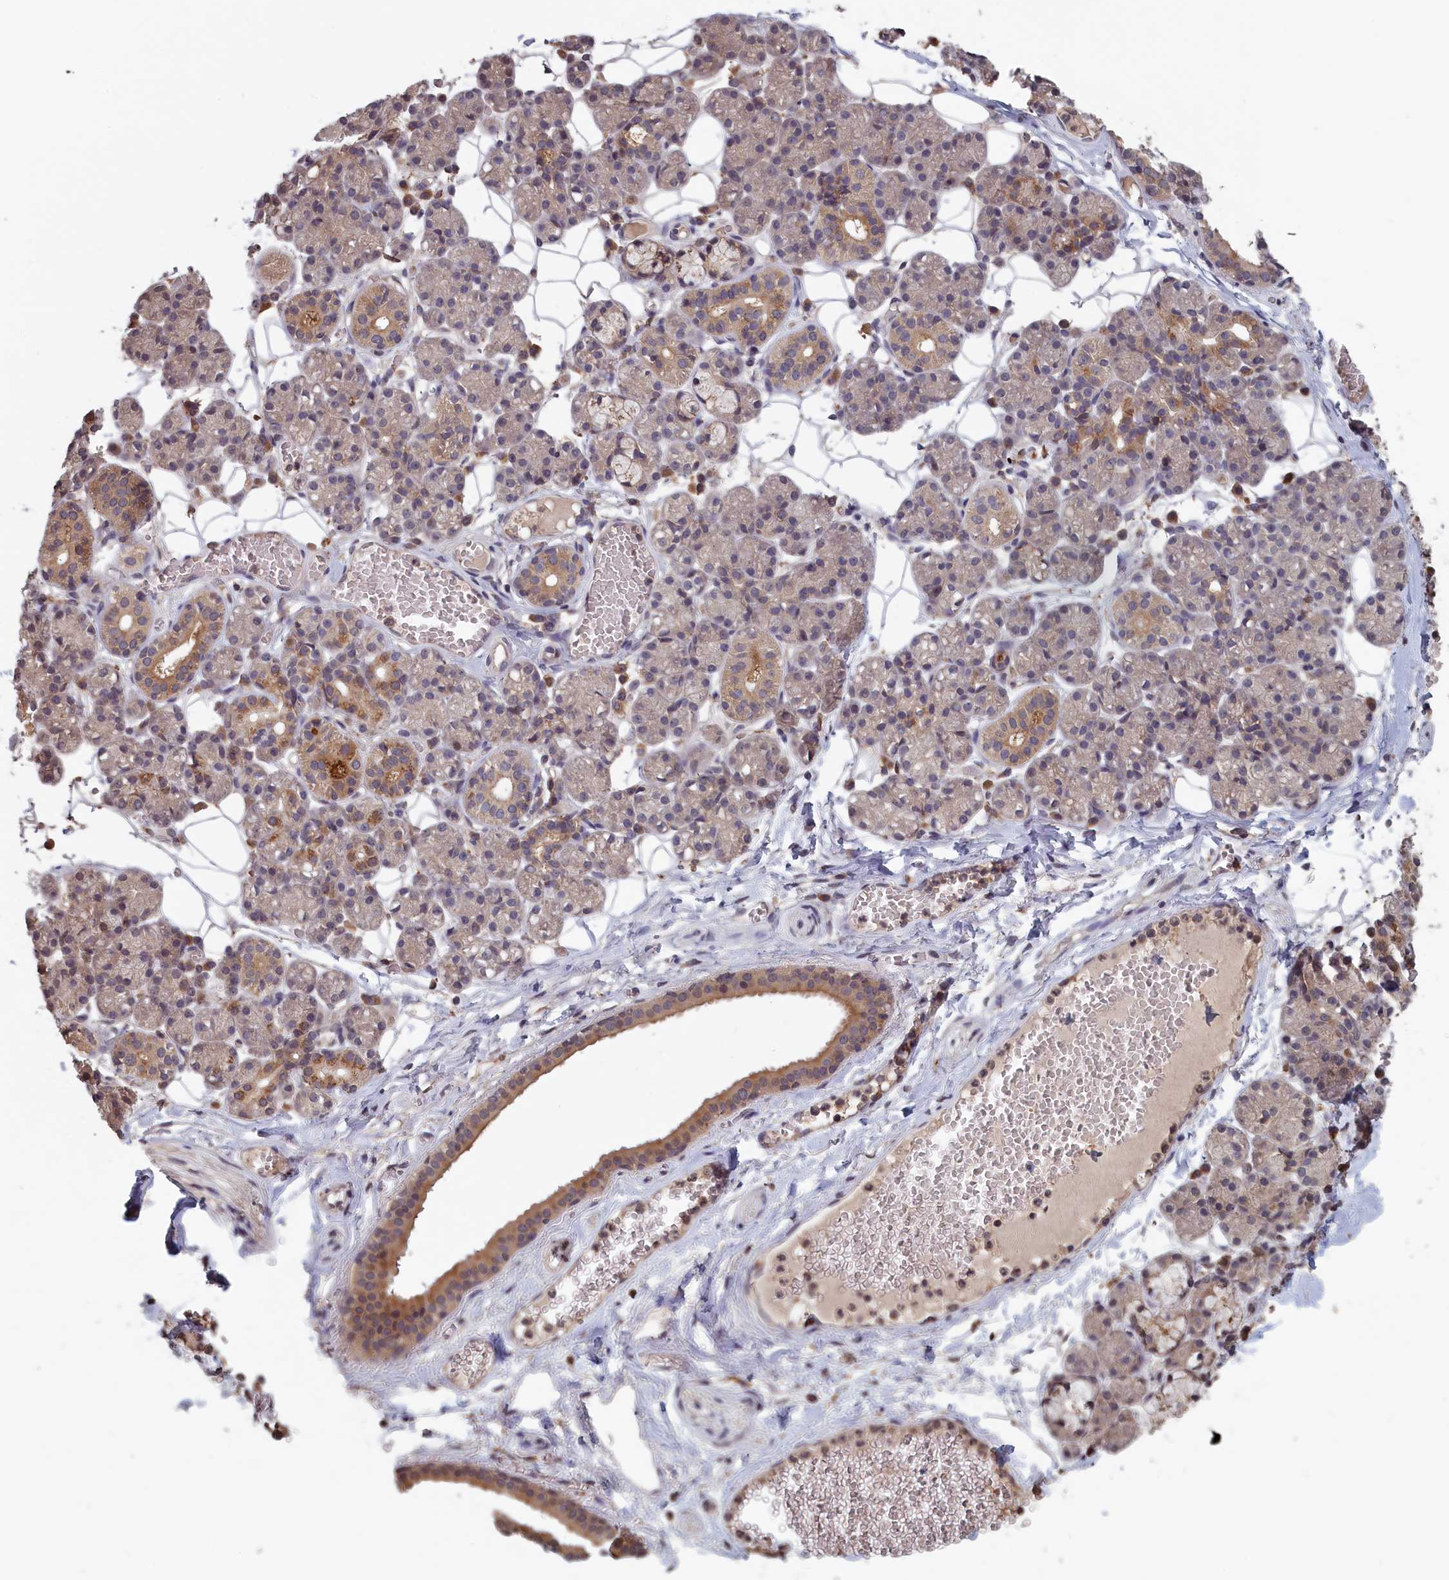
{"staining": {"intensity": "moderate", "quantity": "<25%", "location": "cytoplasmic/membranous"}, "tissue": "salivary gland", "cell_type": "Glandular cells", "image_type": "normal", "snomed": [{"axis": "morphology", "description": "Normal tissue, NOS"}, {"axis": "topography", "description": "Salivary gland"}], "caption": "Brown immunohistochemical staining in unremarkable salivary gland demonstrates moderate cytoplasmic/membranous expression in approximately <25% of glandular cells.", "gene": "CACTIN", "patient": {"sex": "male", "age": 63}}